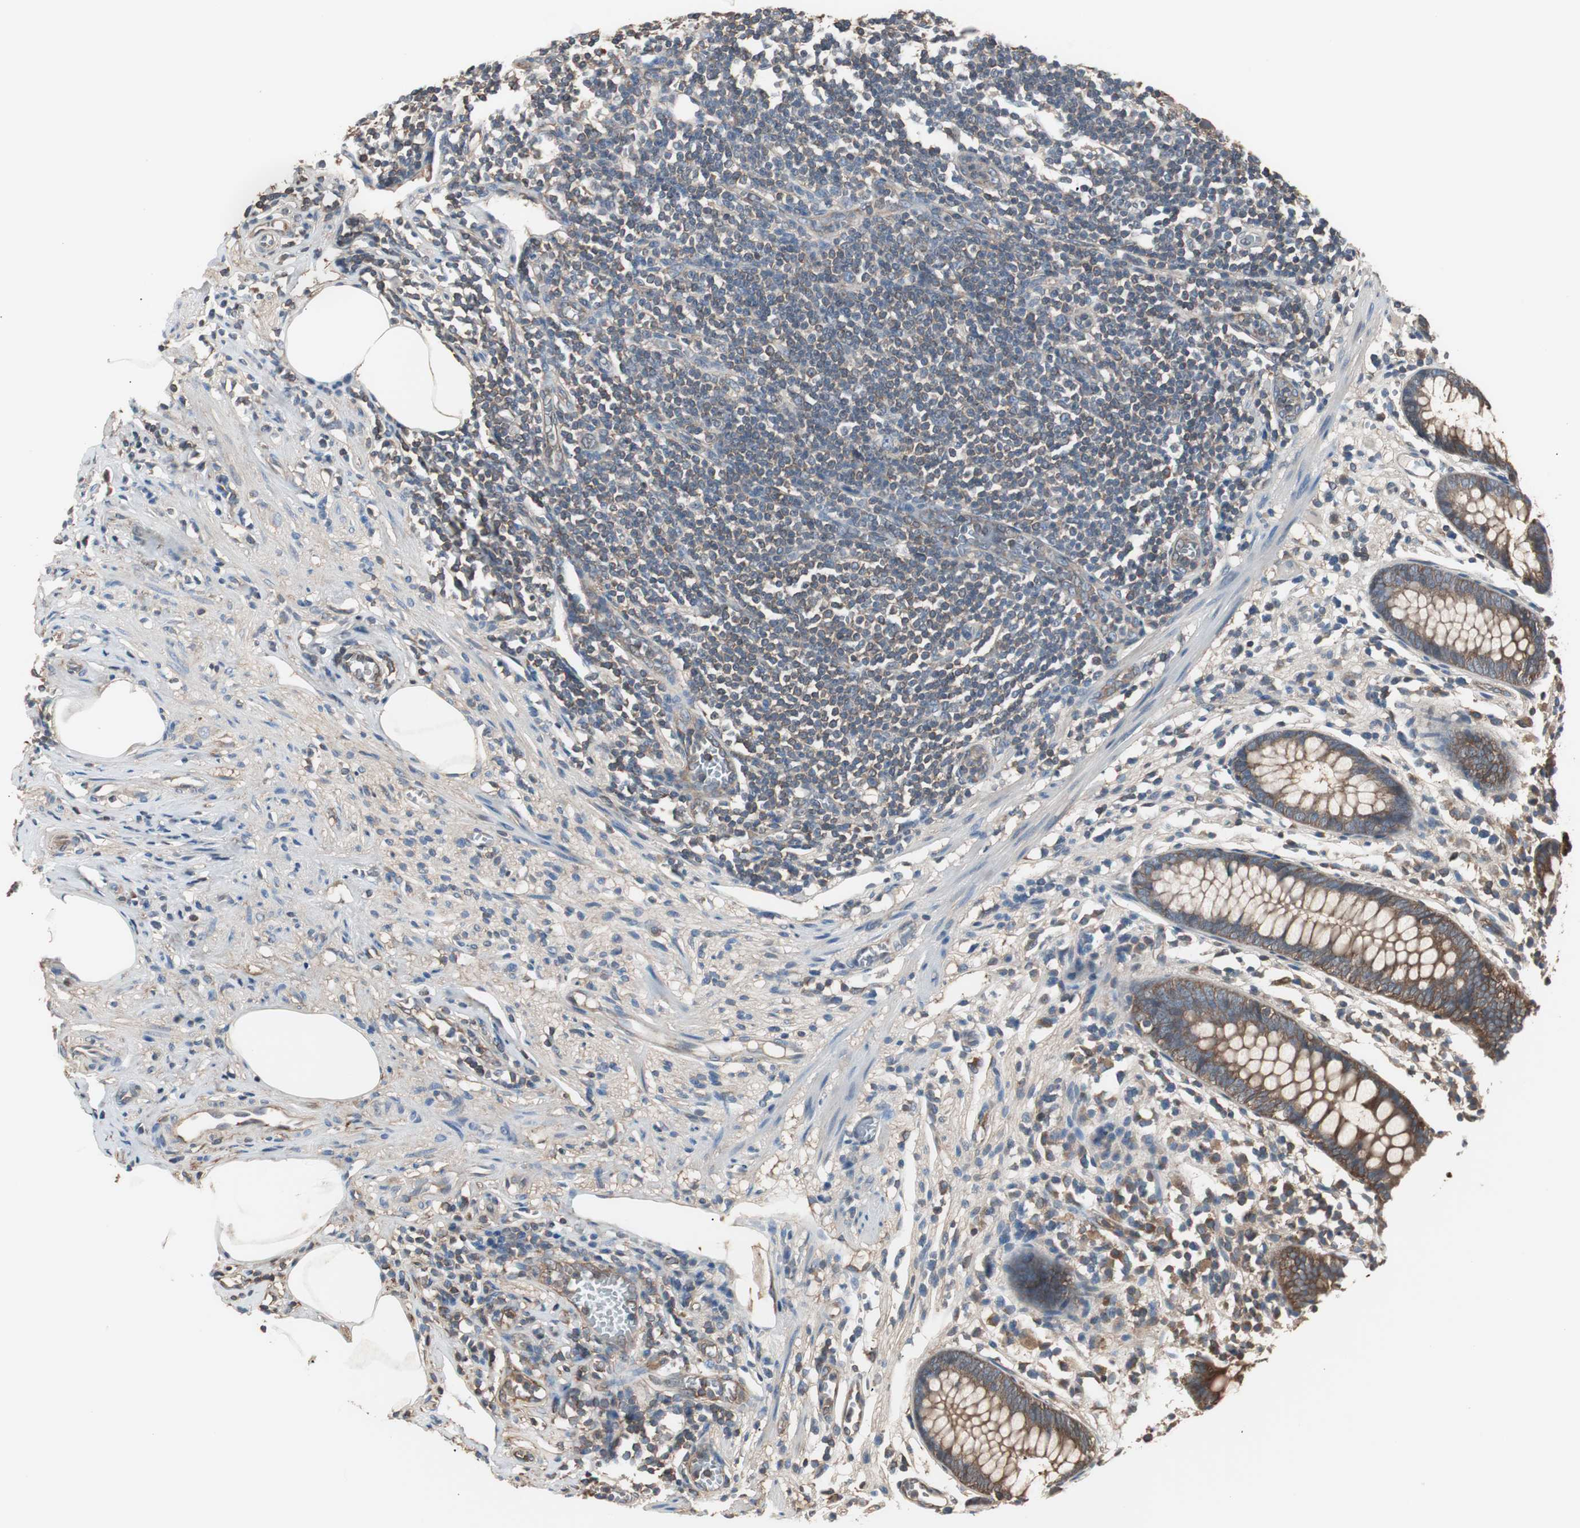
{"staining": {"intensity": "moderate", "quantity": ">75%", "location": "cytoplasmic/membranous"}, "tissue": "appendix", "cell_type": "Glandular cells", "image_type": "normal", "snomed": [{"axis": "morphology", "description": "Normal tissue, NOS"}, {"axis": "topography", "description": "Appendix"}], "caption": "Protein positivity by immunohistochemistry (IHC) demonstrates moderate cytoplasmic/membranous expression in approximately >75% of glandular cells in normal appendix. (IHC, brightfield microscopy, high magnification).", "gene": "CAPNS1", "patient": {"sex": "male", "age": 38}}